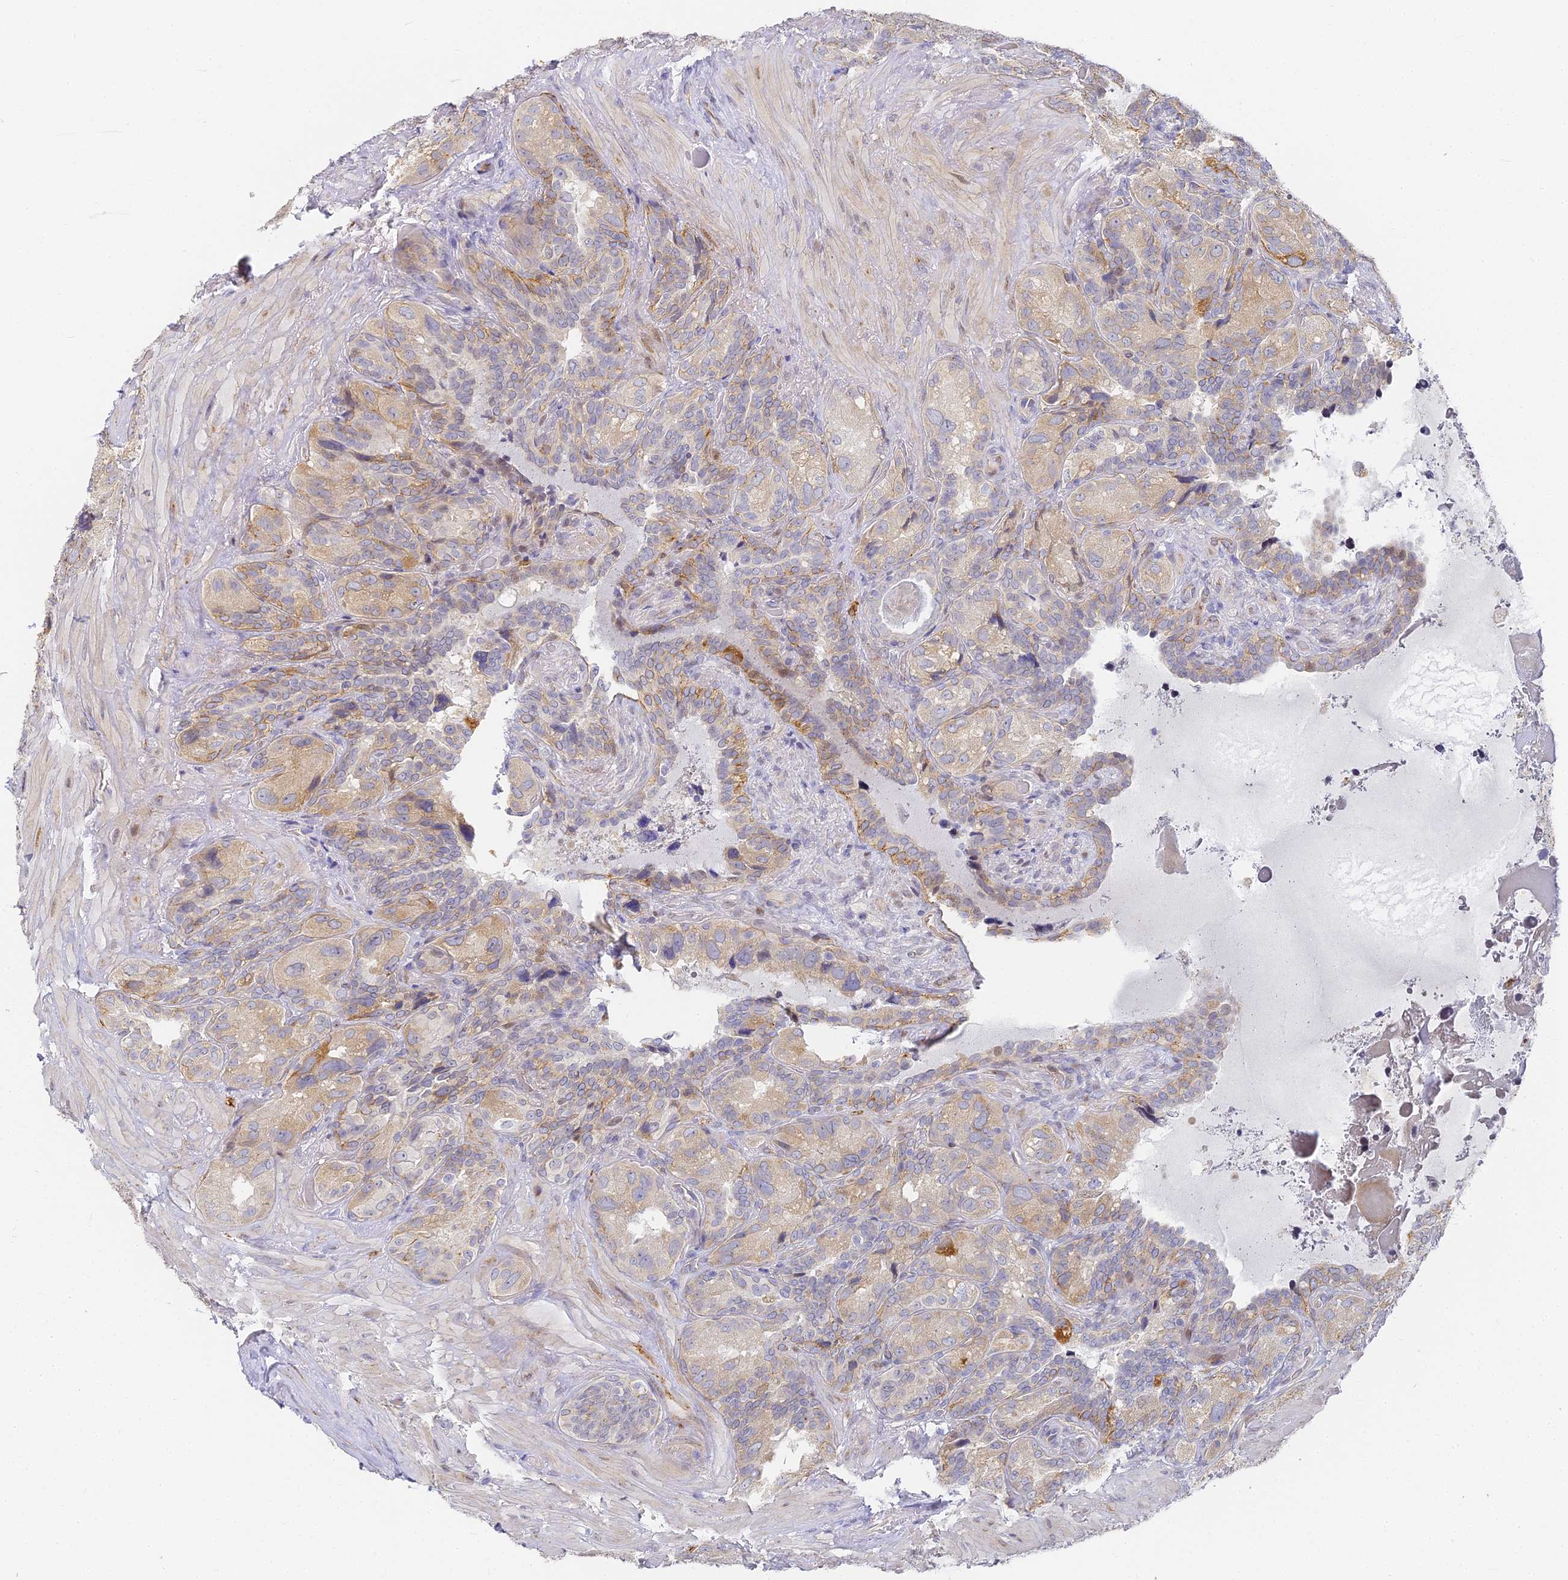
{"staining": {"intensity": "moderate", "quantity": "25%-75%", "location": "cytoplasmic/membranous"}, "tissue": "seminal vesicle", "cell_type": "Glandular cells", "image_type": "normal", "snomed": [{"axis": "morphology", "description": "Normal tissue, NOS"}, {"axis": "topography", "description": "Seminal veicle"}, {"axis": "topography", "description": "Peripheral nerve tissue"}], "caption": "Protein staining of benign seminal vesicle reveals moderate cytoplasmic/membranous expression in approximately 25%-75% of glandular cells.", "gene": "GJA1", "patient": {"sex": "male", "age": 67}}